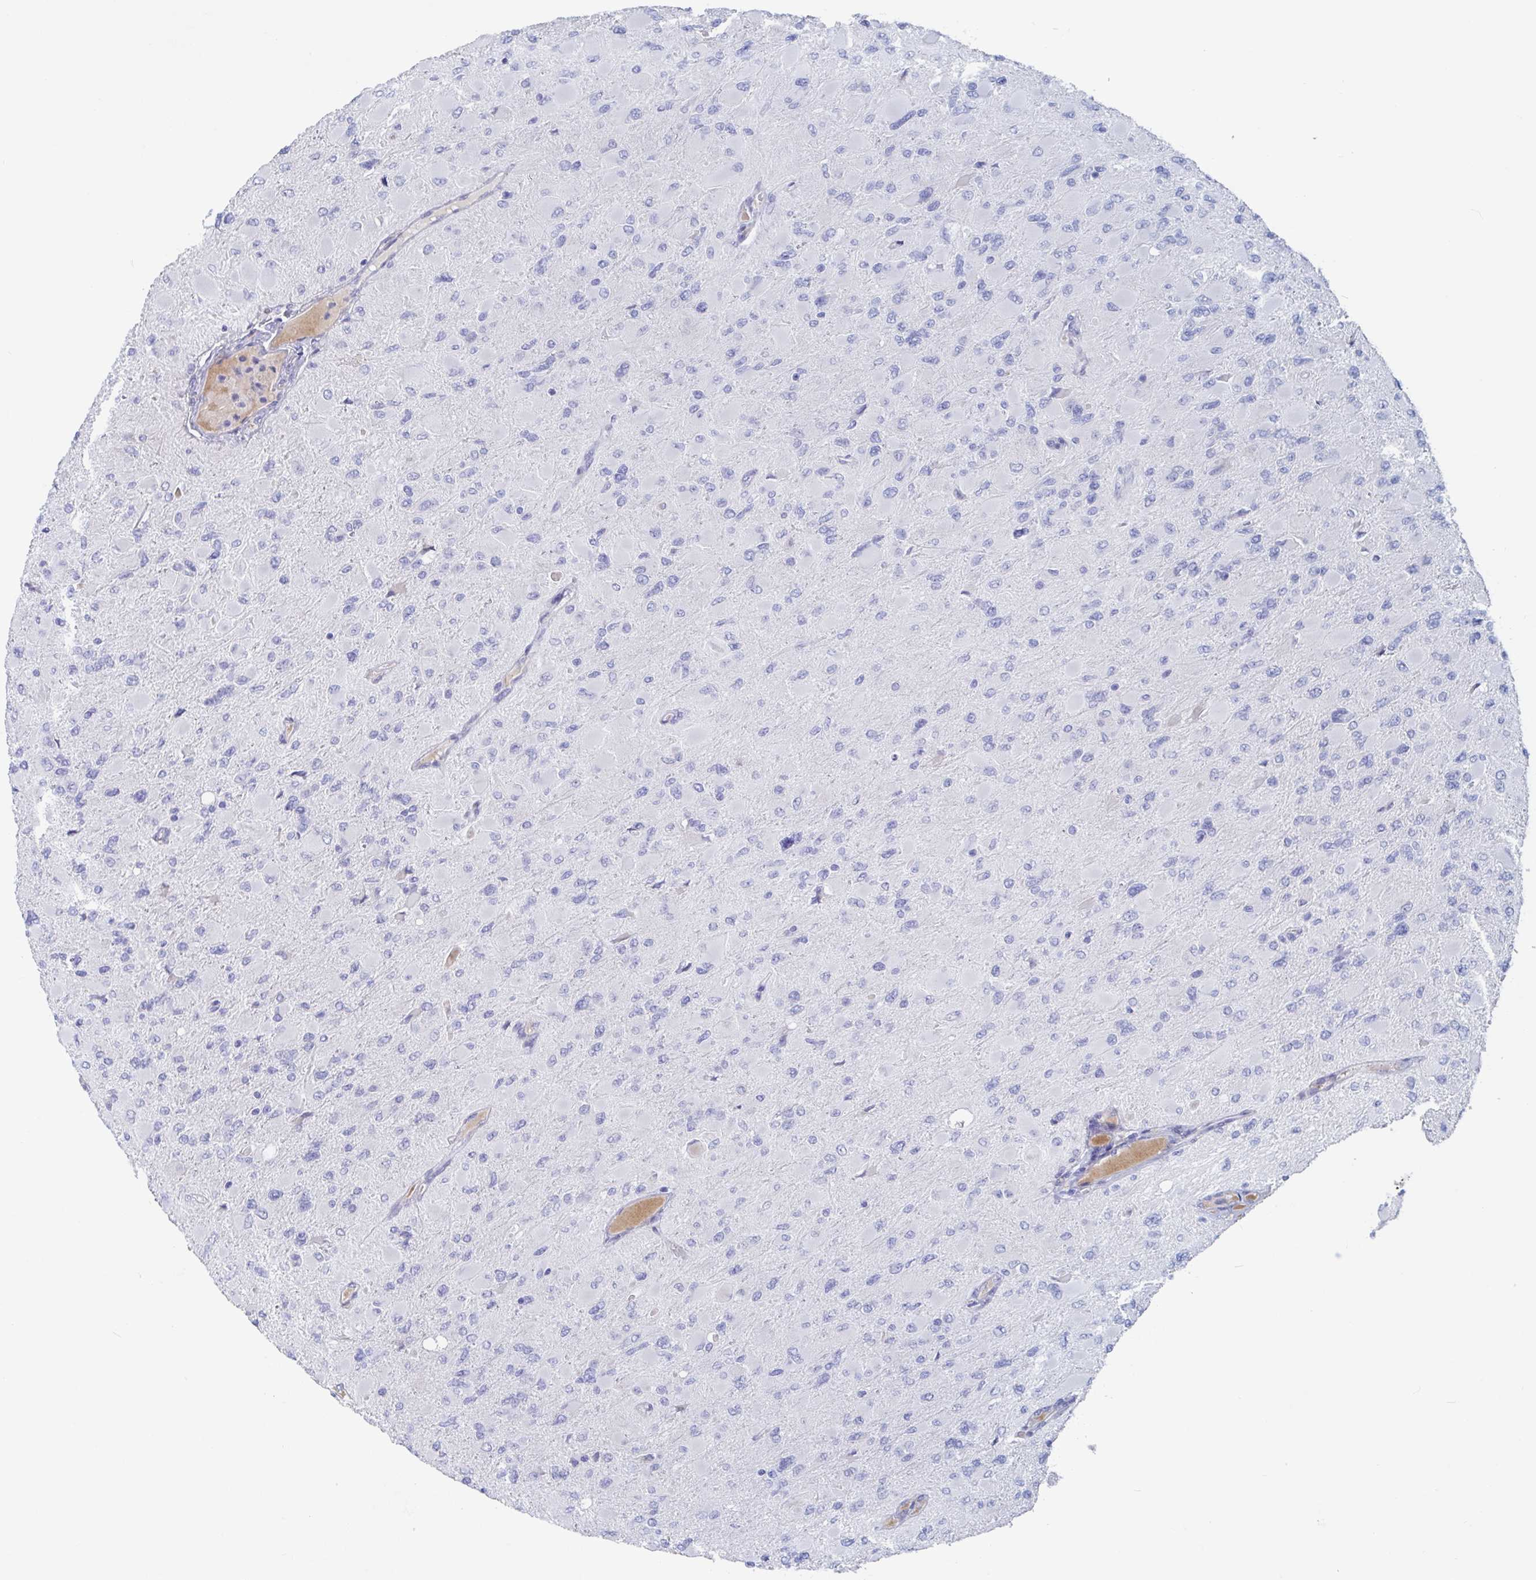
{"staining": {"intensity": "negative", "quantity": "none", "location": "none"}, "tissue": "glioma", "cell_type": "Tumor cells", "image_type": "cancer", "snomed": [{"axis": "morphology", "description": "Glioma, malignant, High grade"}, {"axis": "topography", "description": "Cerebral cortex"}], "caption": "The IHC histopathology image has no significant expression in tumor cells of malignant glioma (high-grade) tissue.", "gene": "NT5C3B", "patient": {"sex": "female", "age": 36}}